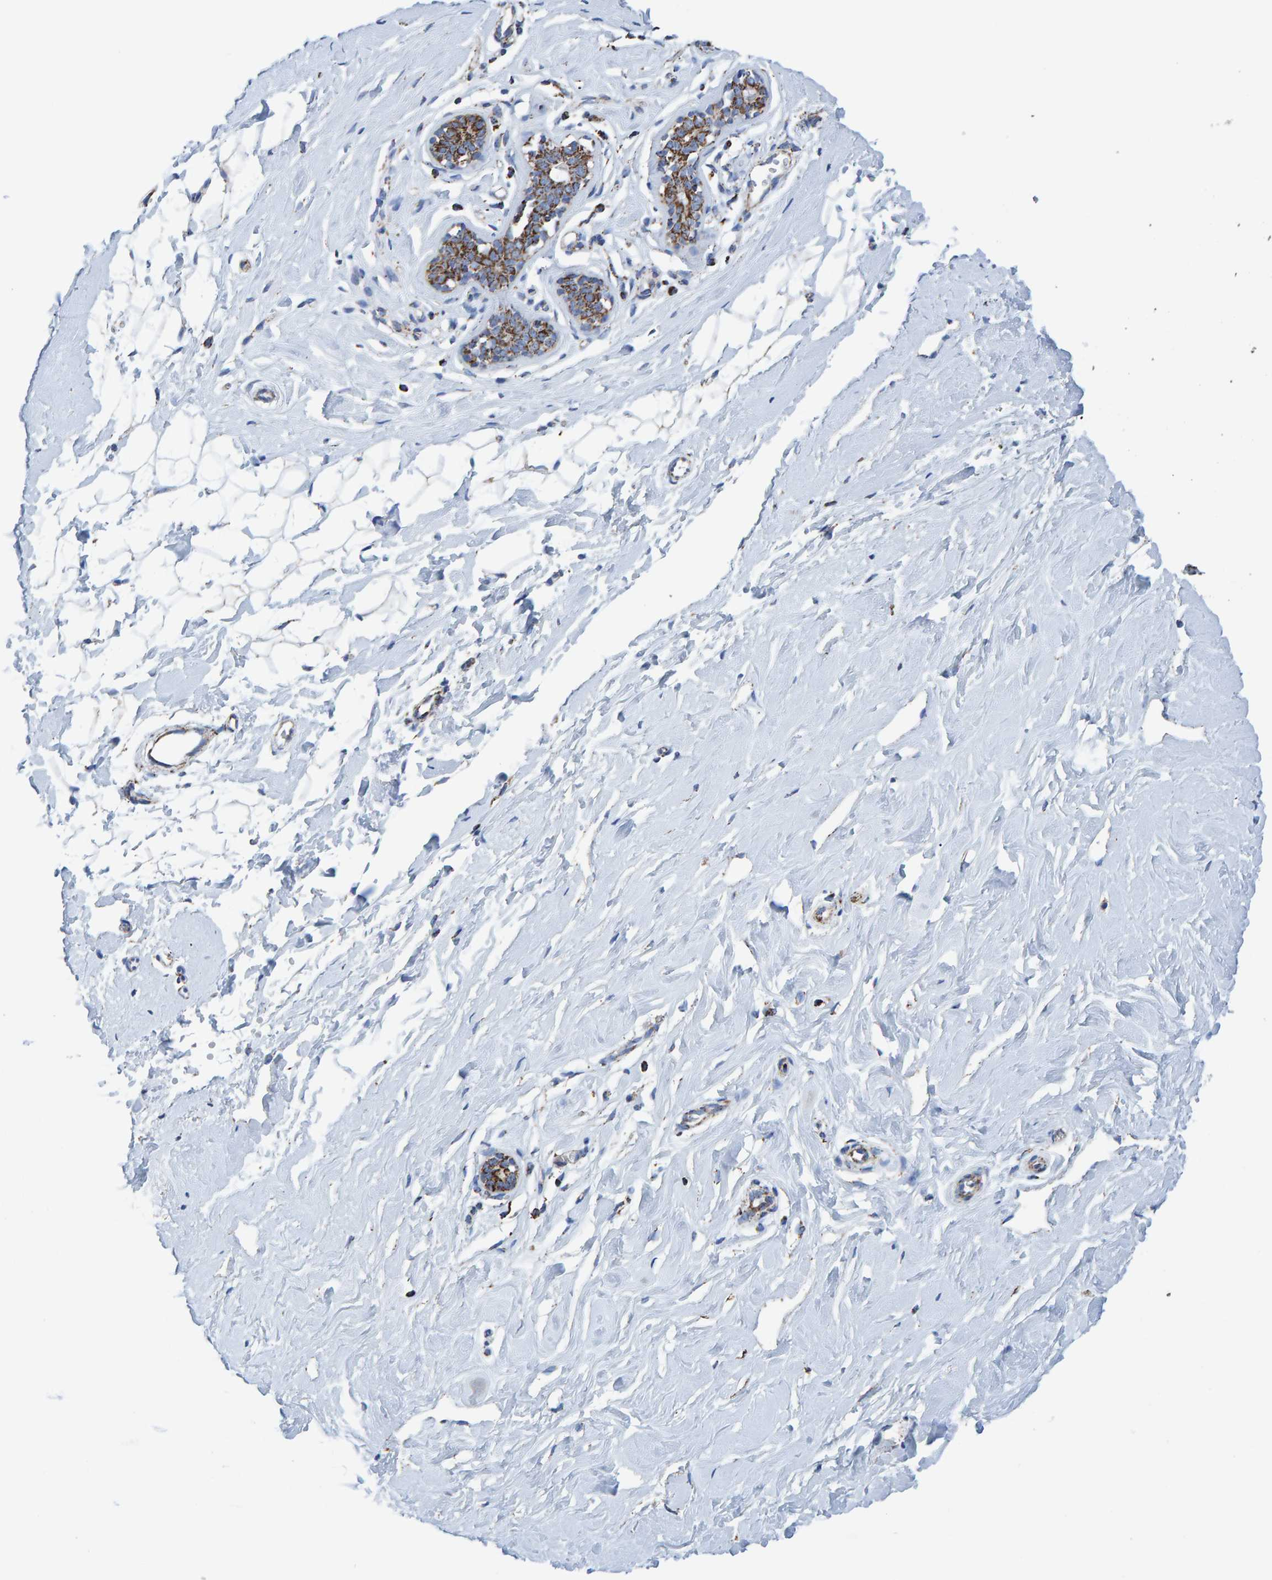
{"staining": {"intensity": "moderate", "quantity": "25%-75%", "location": "cytoplasmic/membranous"}, "tissue": "breast", "cell_type": "Adipocytes", "image_type": "normal", "snomed": [{"axis": "morphology", "description": "Normal tissue, NOS"}, {"axis": "topography", "description": "Breast"}], "caption": "Immunohistochemistry (DAB (3,3'-diaminobenzidine)) staining of normal breast displays moderate cytoplasmic/membranous protein expression in about 25%-75% of adipocytes. (Brightfield microscopy of DAB IHC at high magnification).", "gene": "ENSG00000262660", "patient": {"sex": "female", "age": 23}}